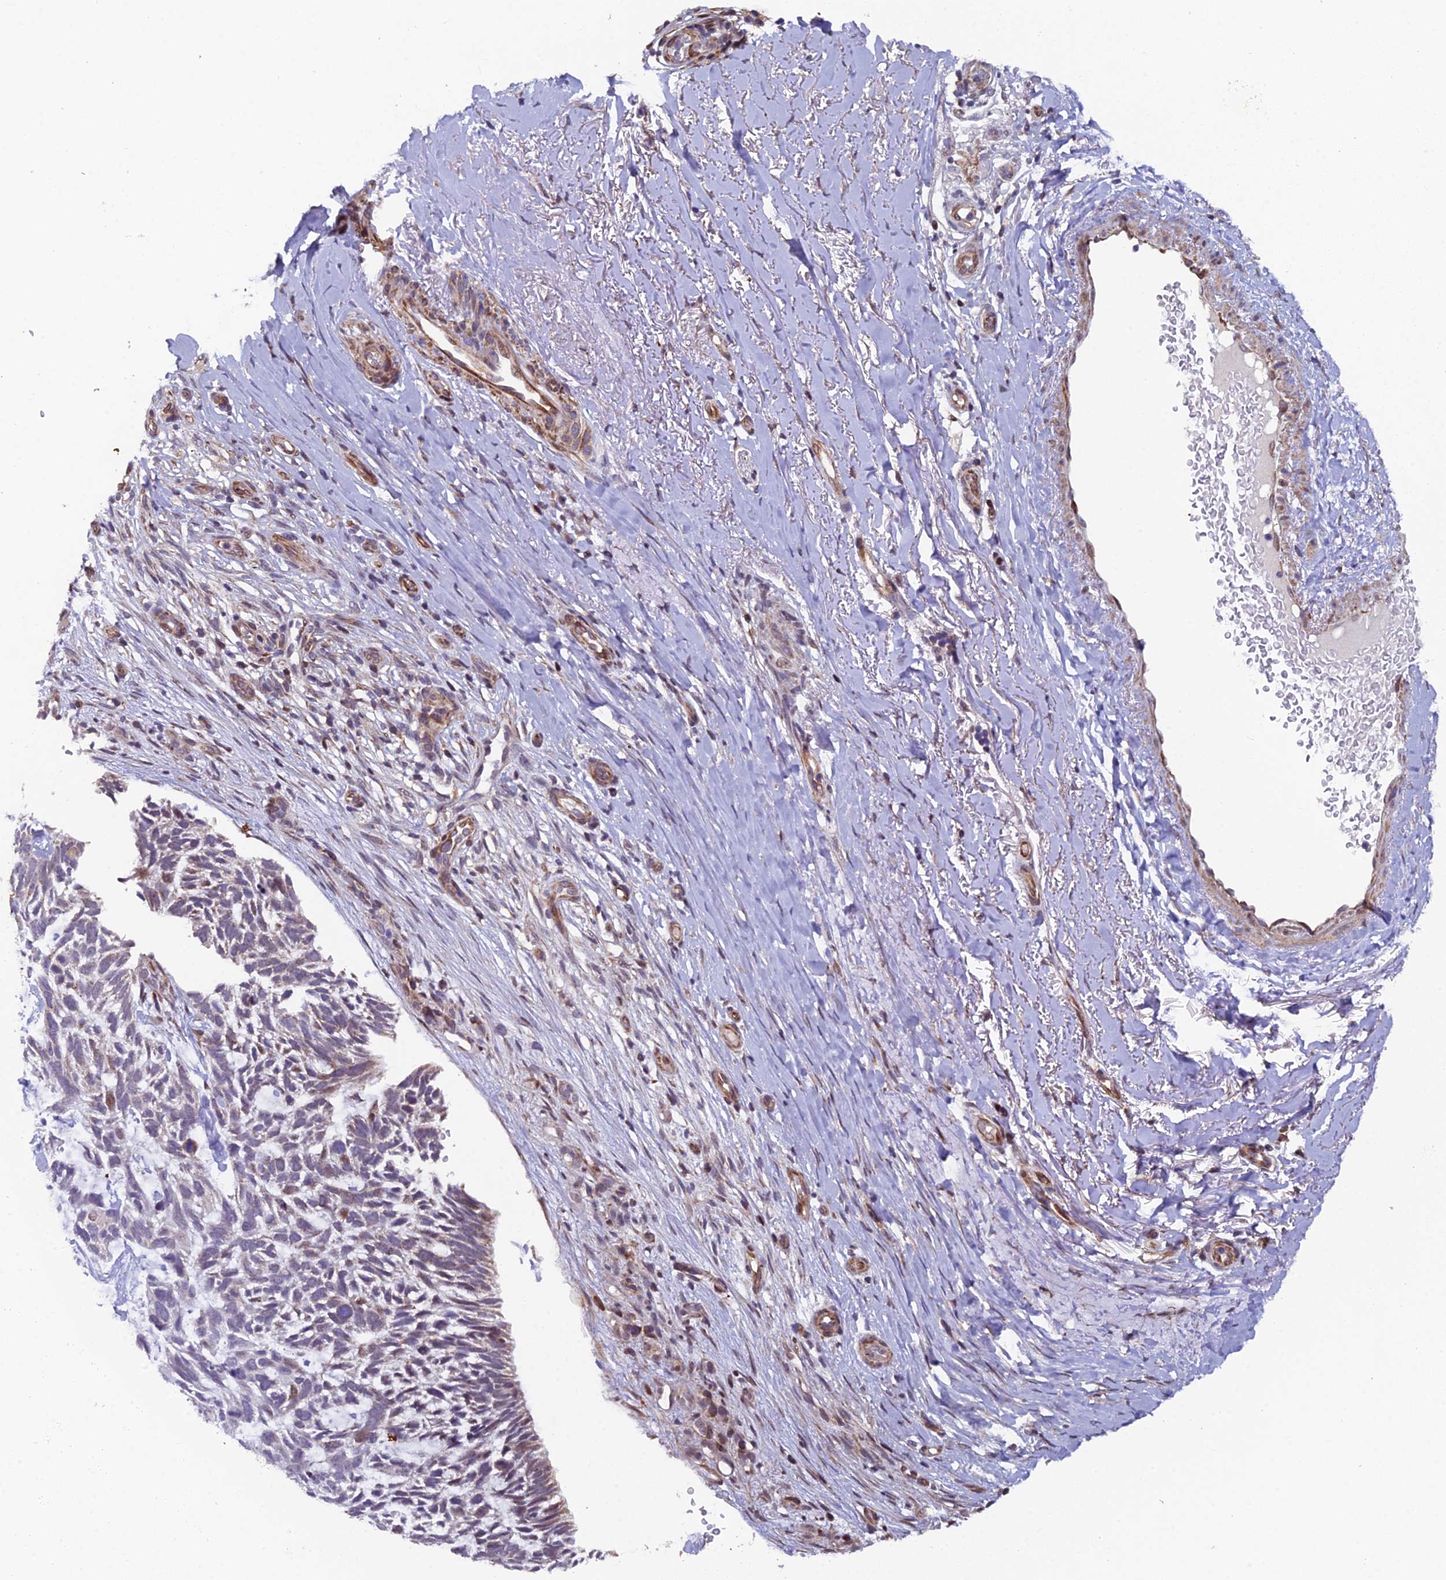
{"staining": {"intensity": "weak", "quantity": "<25%", "location": "cytoplasmic/membranous"}, "tissue": "skin cancer", "cell_type": "Tumor cells", "image_type": "cancer", "snomed": [{"axis": "morphology", "description": "Basal cell carcinoma"}, {"axis": "topography", "description": "Skin"}], "caption": "An image of human skin cancer (basal cell carcinoma) is negative for staining in tumor cells. The staining was performed using DAB (3,3'-diaminobenzidine) to visualize the protein expression in brown, while the nuclei were stained in blue with hematoxylin (Magnification: 20x).", "gene": "XKR9", "patient": {"sex": "male", "age": 88}}